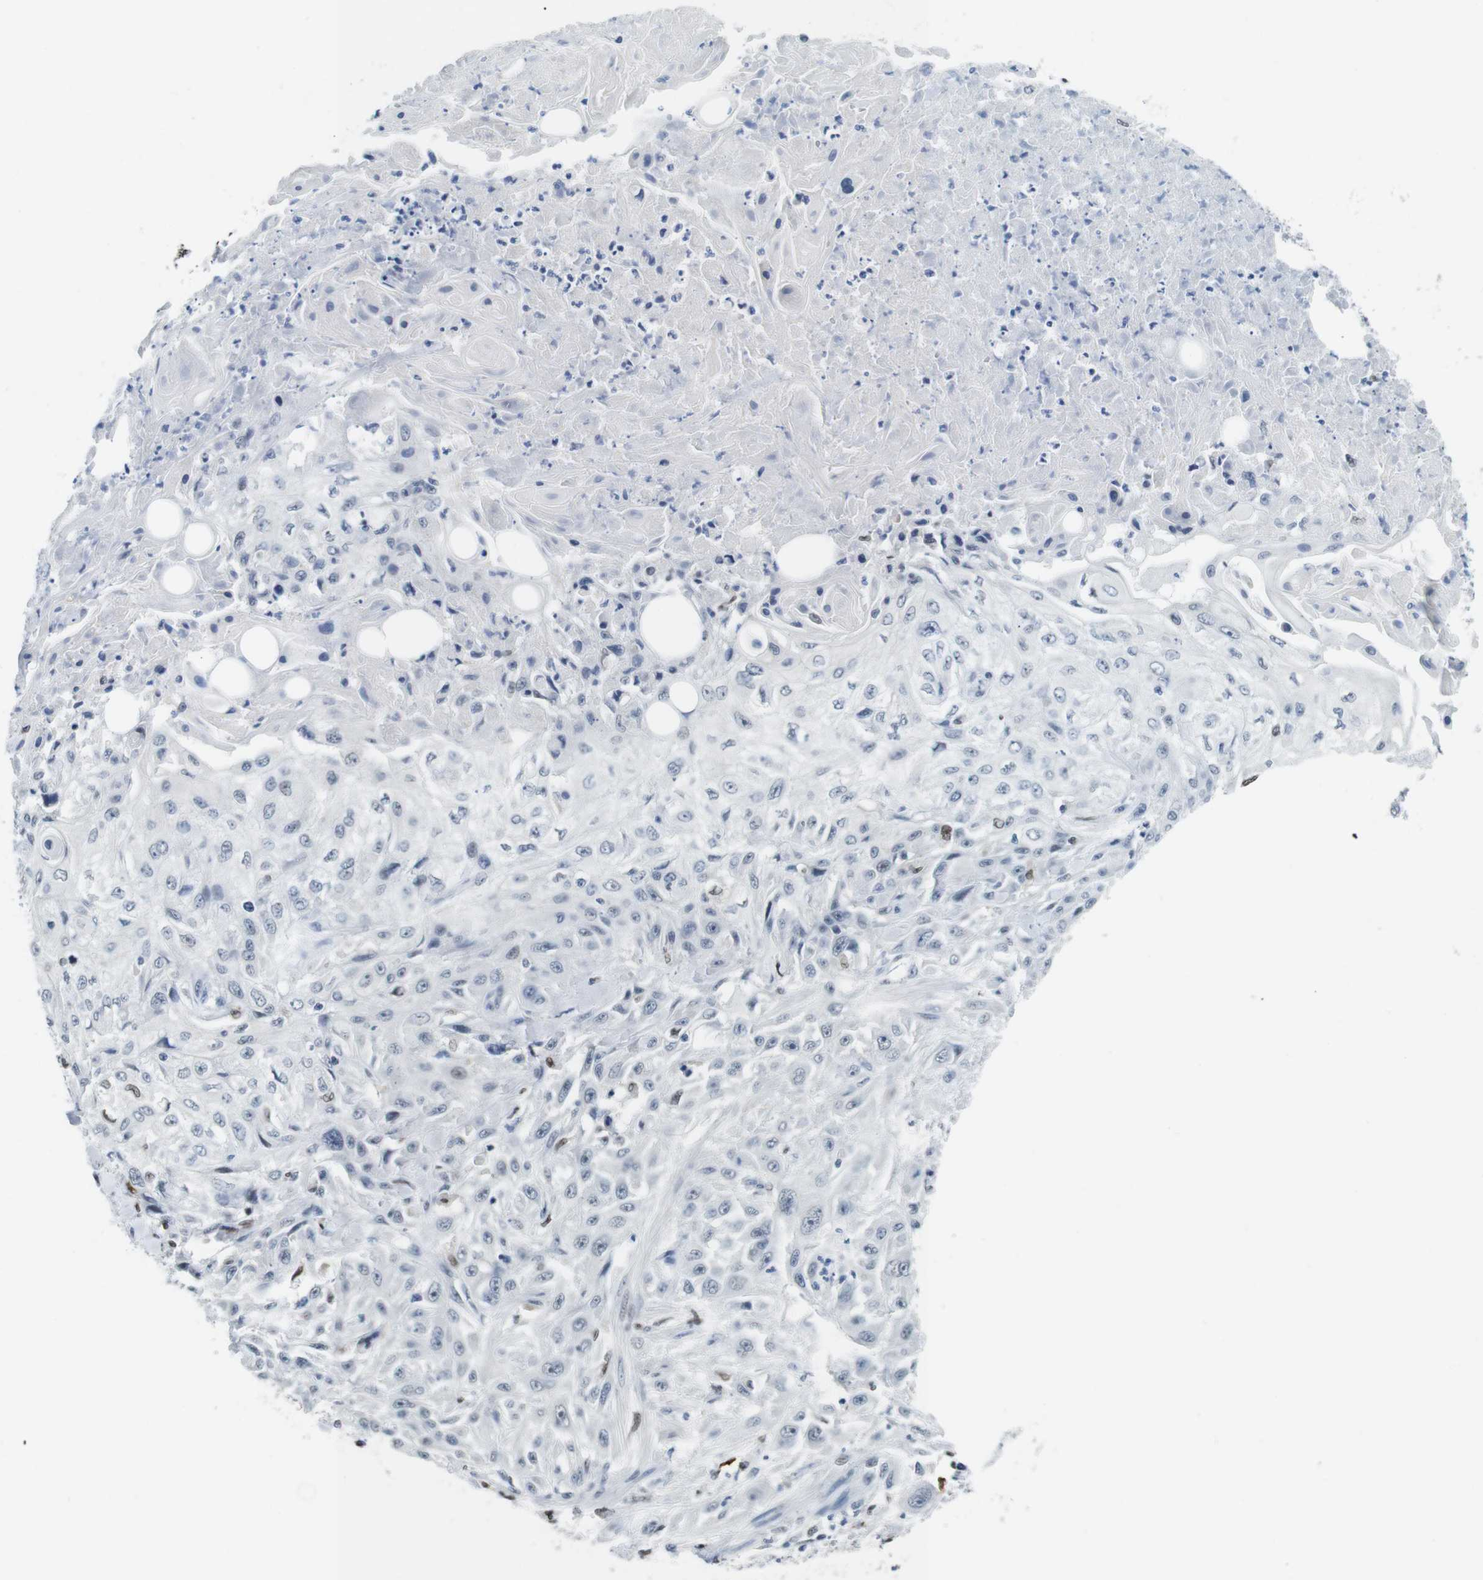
{"staining": {"intensity": "negative", "quantity": "none", "location": "none"}, "tissue": "skin cancer", "cell_type": "Tumor cells", "image_type": "cancer", "snomed": [{"axis": "morphology", "description": "Squamous cell carcinoma, NOS"}, {"axis": "topography", "description": "Skin"}], "caption": "Protein analysis of skin cancer displays no significant staining in tumor cells.", "gene": "IRF8", "patient": {"sex": "male", "age": 75}}